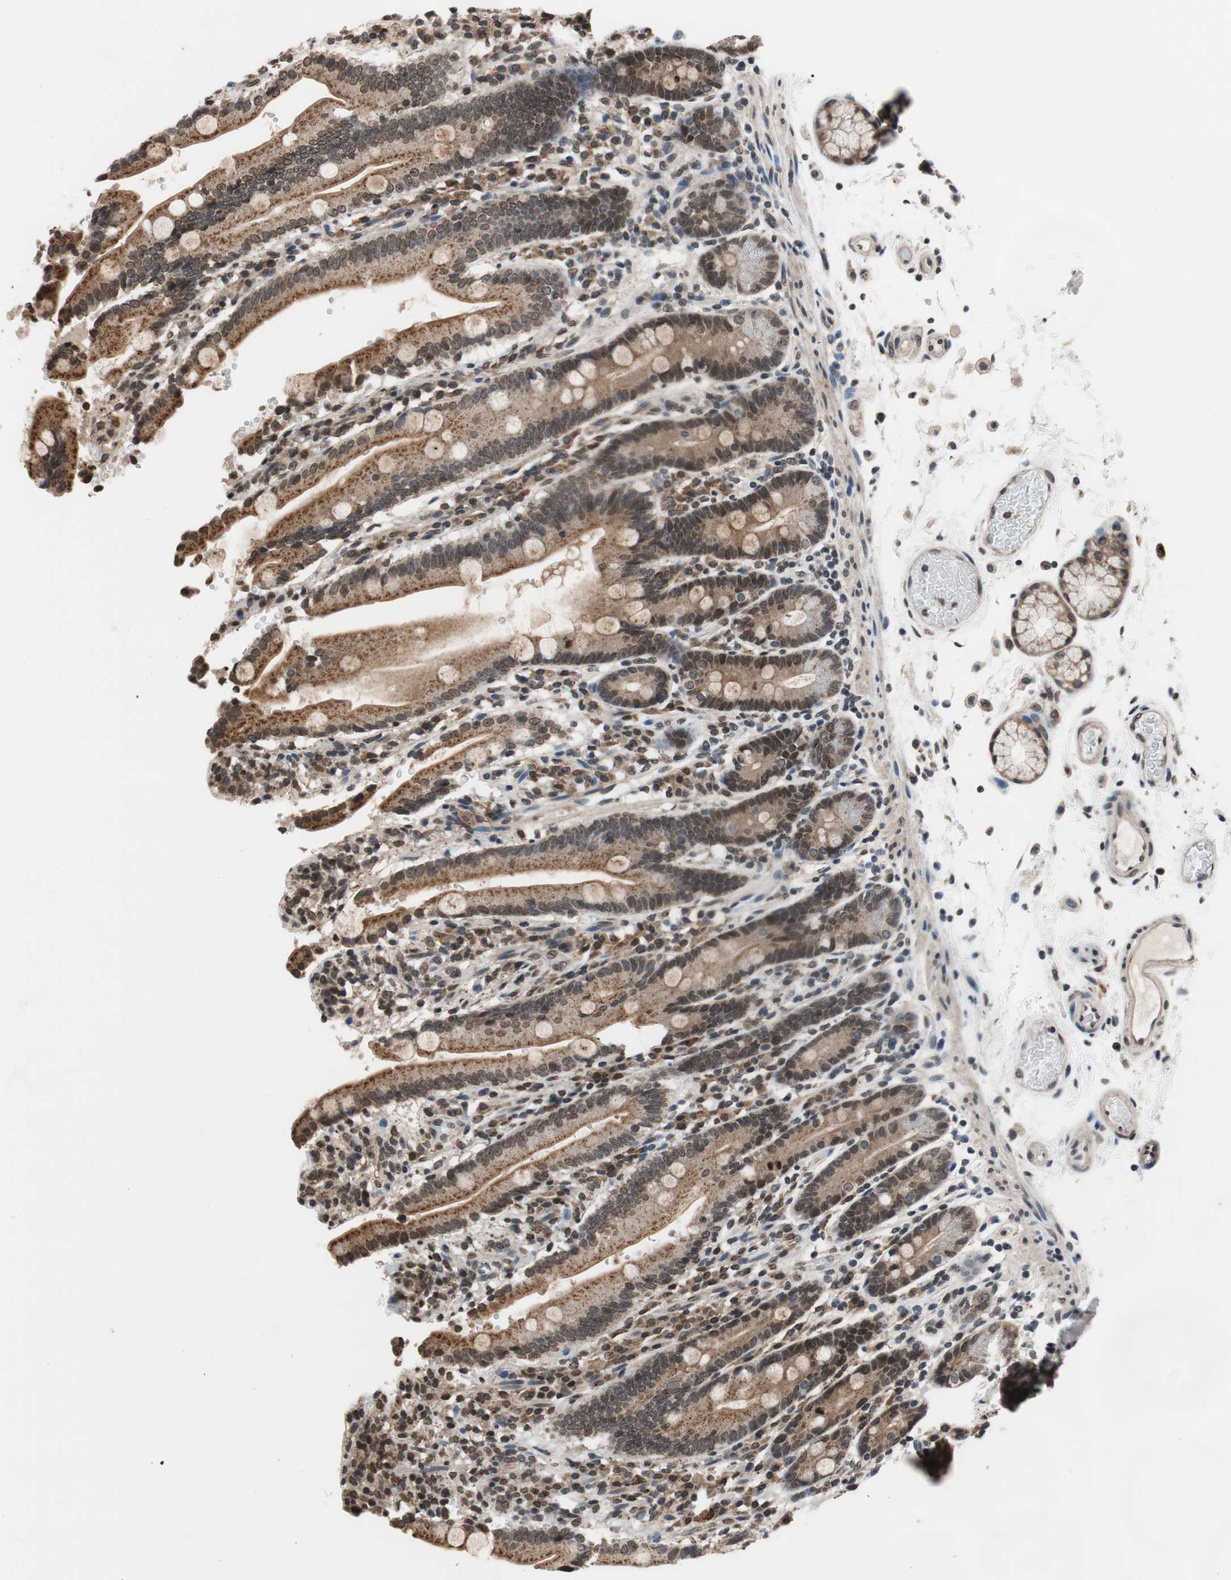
{"staining": {"intensity": "moderate", "quantity": ">75%", "location": "cytoplasmic/membranous"}, "tissue": "duodenum", "cell_type": "Glandular cells", "image_type": "normal", "snomed": [{"axis": "morphology", "description": "Normal tissue, NOS"}, {"axis": "topography", "description": "Small intestine, NOS"}], "caption": "This image displays benign duodenum stained with immunohistochemistry to label a protein in brown. The cytoplasmic/membranous of glandular cells show moderate positivity for the protein. Nuclei are counter-stained blue.", "gene": "RFC1", "patient": {"sex": "female", "age": 71}}